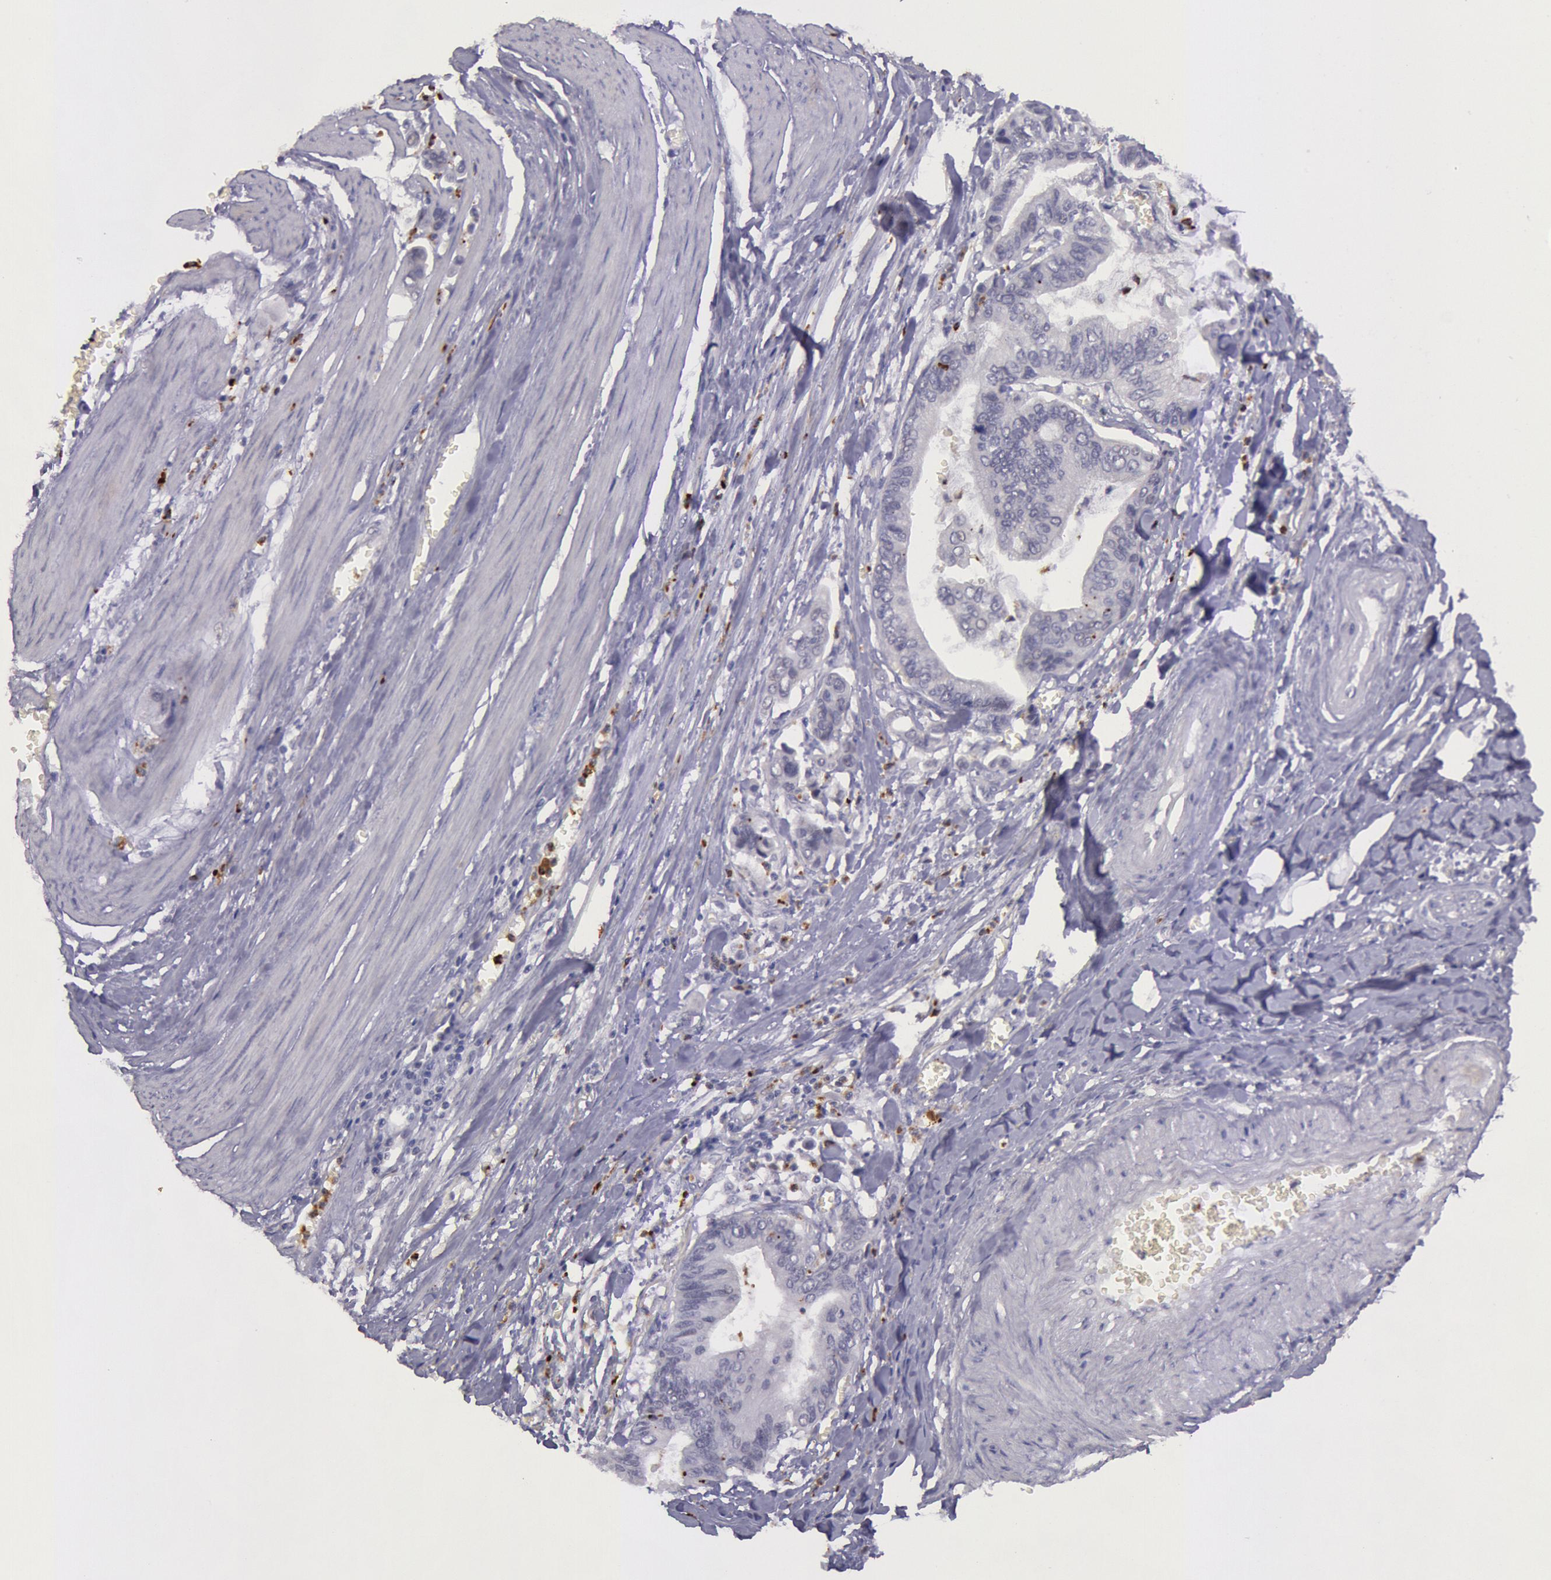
{"staining": {"intensity": "negative", "quantity": "none", "location": "none"}, "tissue": "stomach cancer", "cell_type": "Tumor cells", "image_type": "cancer", "snomed": [{"axis": "morphology", "description": "Adenocarcinoma, NOS"}, {"axis": "topography", "description": "Stomach, upper"}], "caption": "Immunohistochemistry of human adenocarcinoma (stomach) displays no staining in tumor cells. (DAB (3,3'-diaminobenzidine) immunohistochemistry (IHC) with hematoxylin counter stain).", "gene": "KDM6A", "patient": {"sex": "male", "age": 80}}